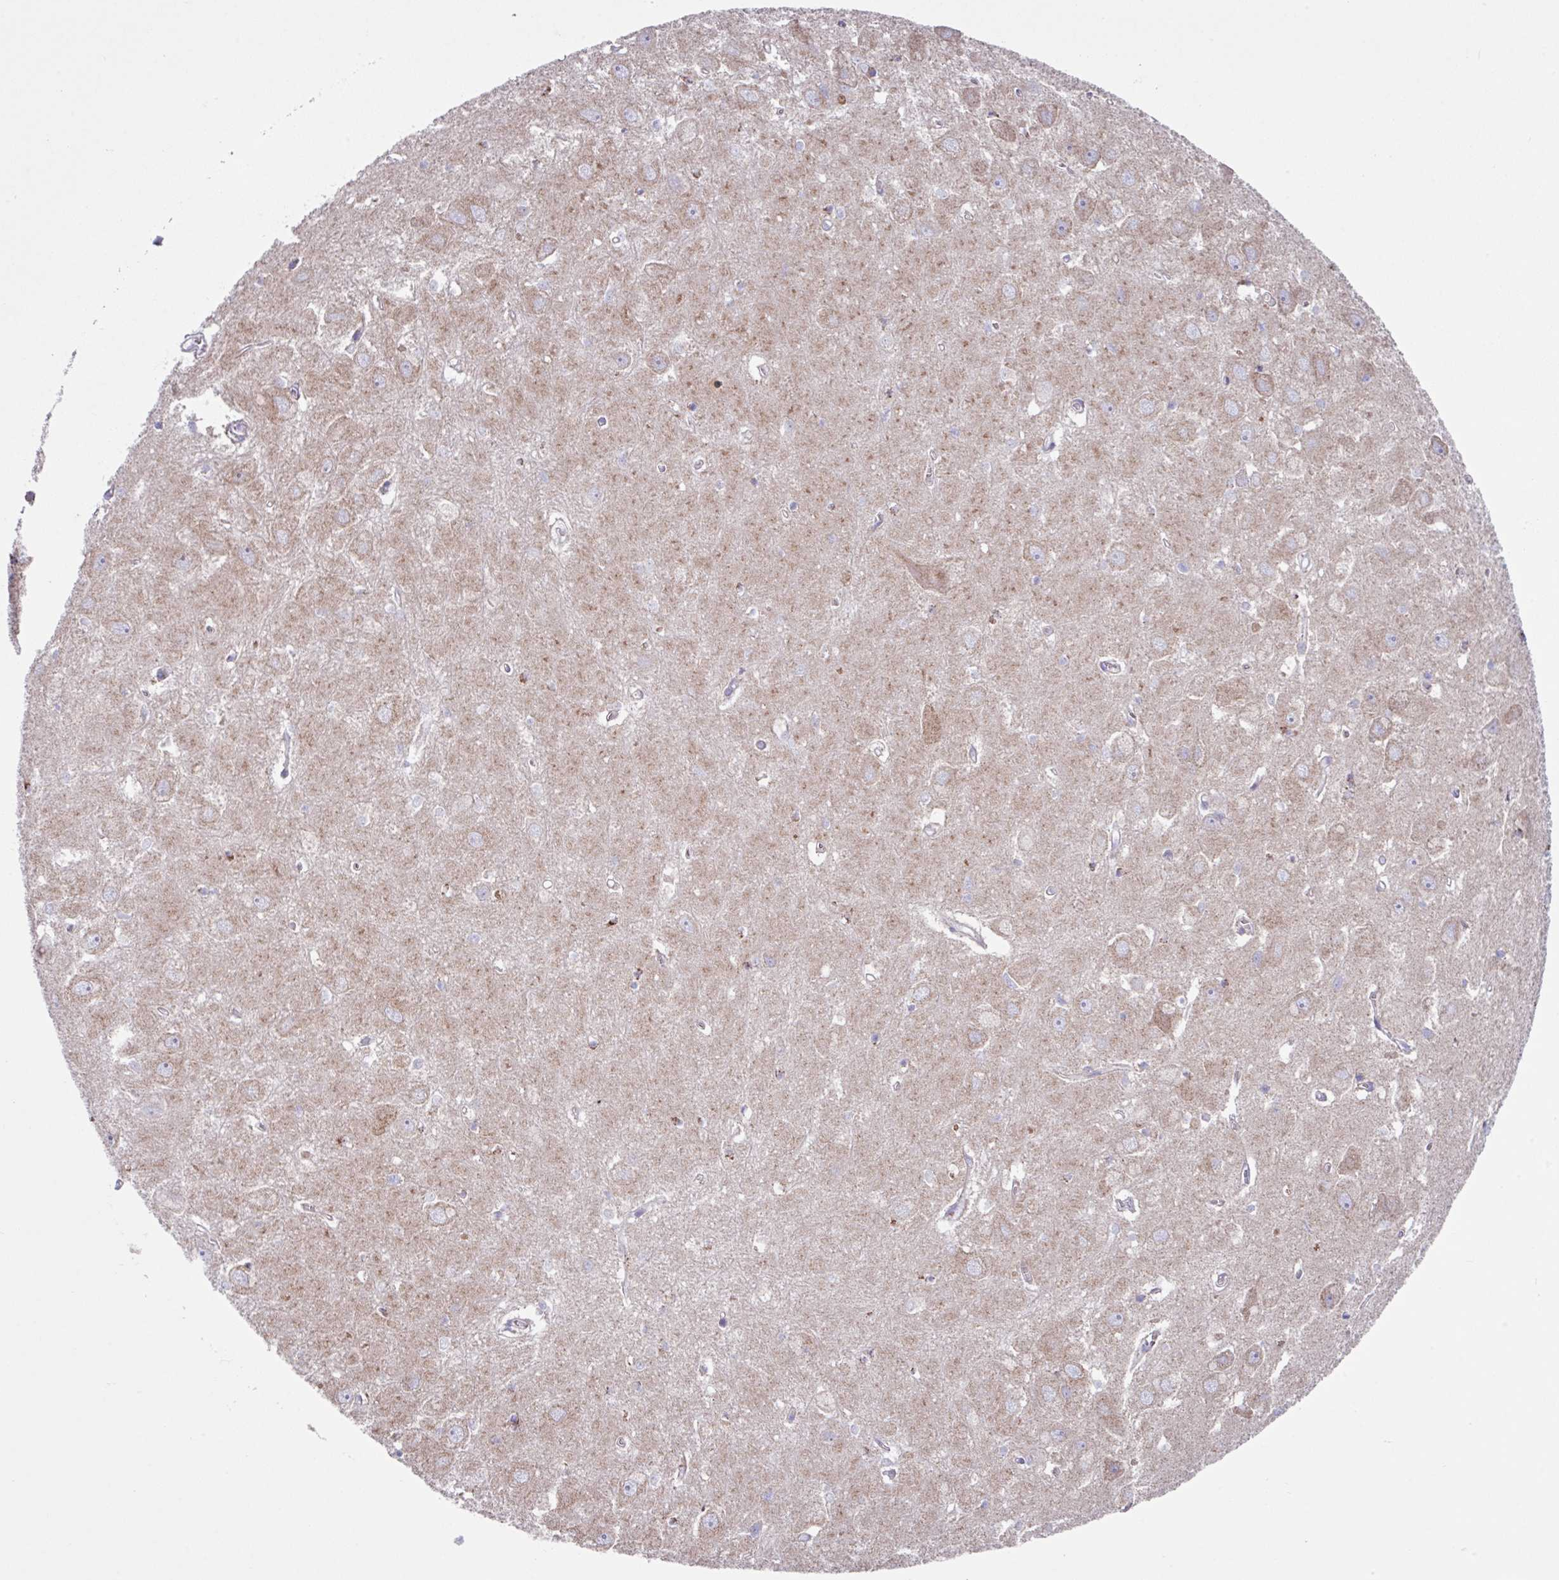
{"staining": {"intensity": "weak", "quantity": "<25%", "location": "cytoplasmic/membranous"}, "tissue": "hippocampus", "cell_type": "Glial cells", "image_type": "normal", "snomed": [{"axis": "morphology", "description": "Normal tissue, NOS"}, {"axis": "topography", "description": "Hippocampus"}], "caption": "A photomicrograph of human hippocampus is negative for staining in glial cells. (Brightfield microscopy of DAB IHC at high magnification).", "gene": "OTULIN", "patient": {"sex": "female", "age": 64}}